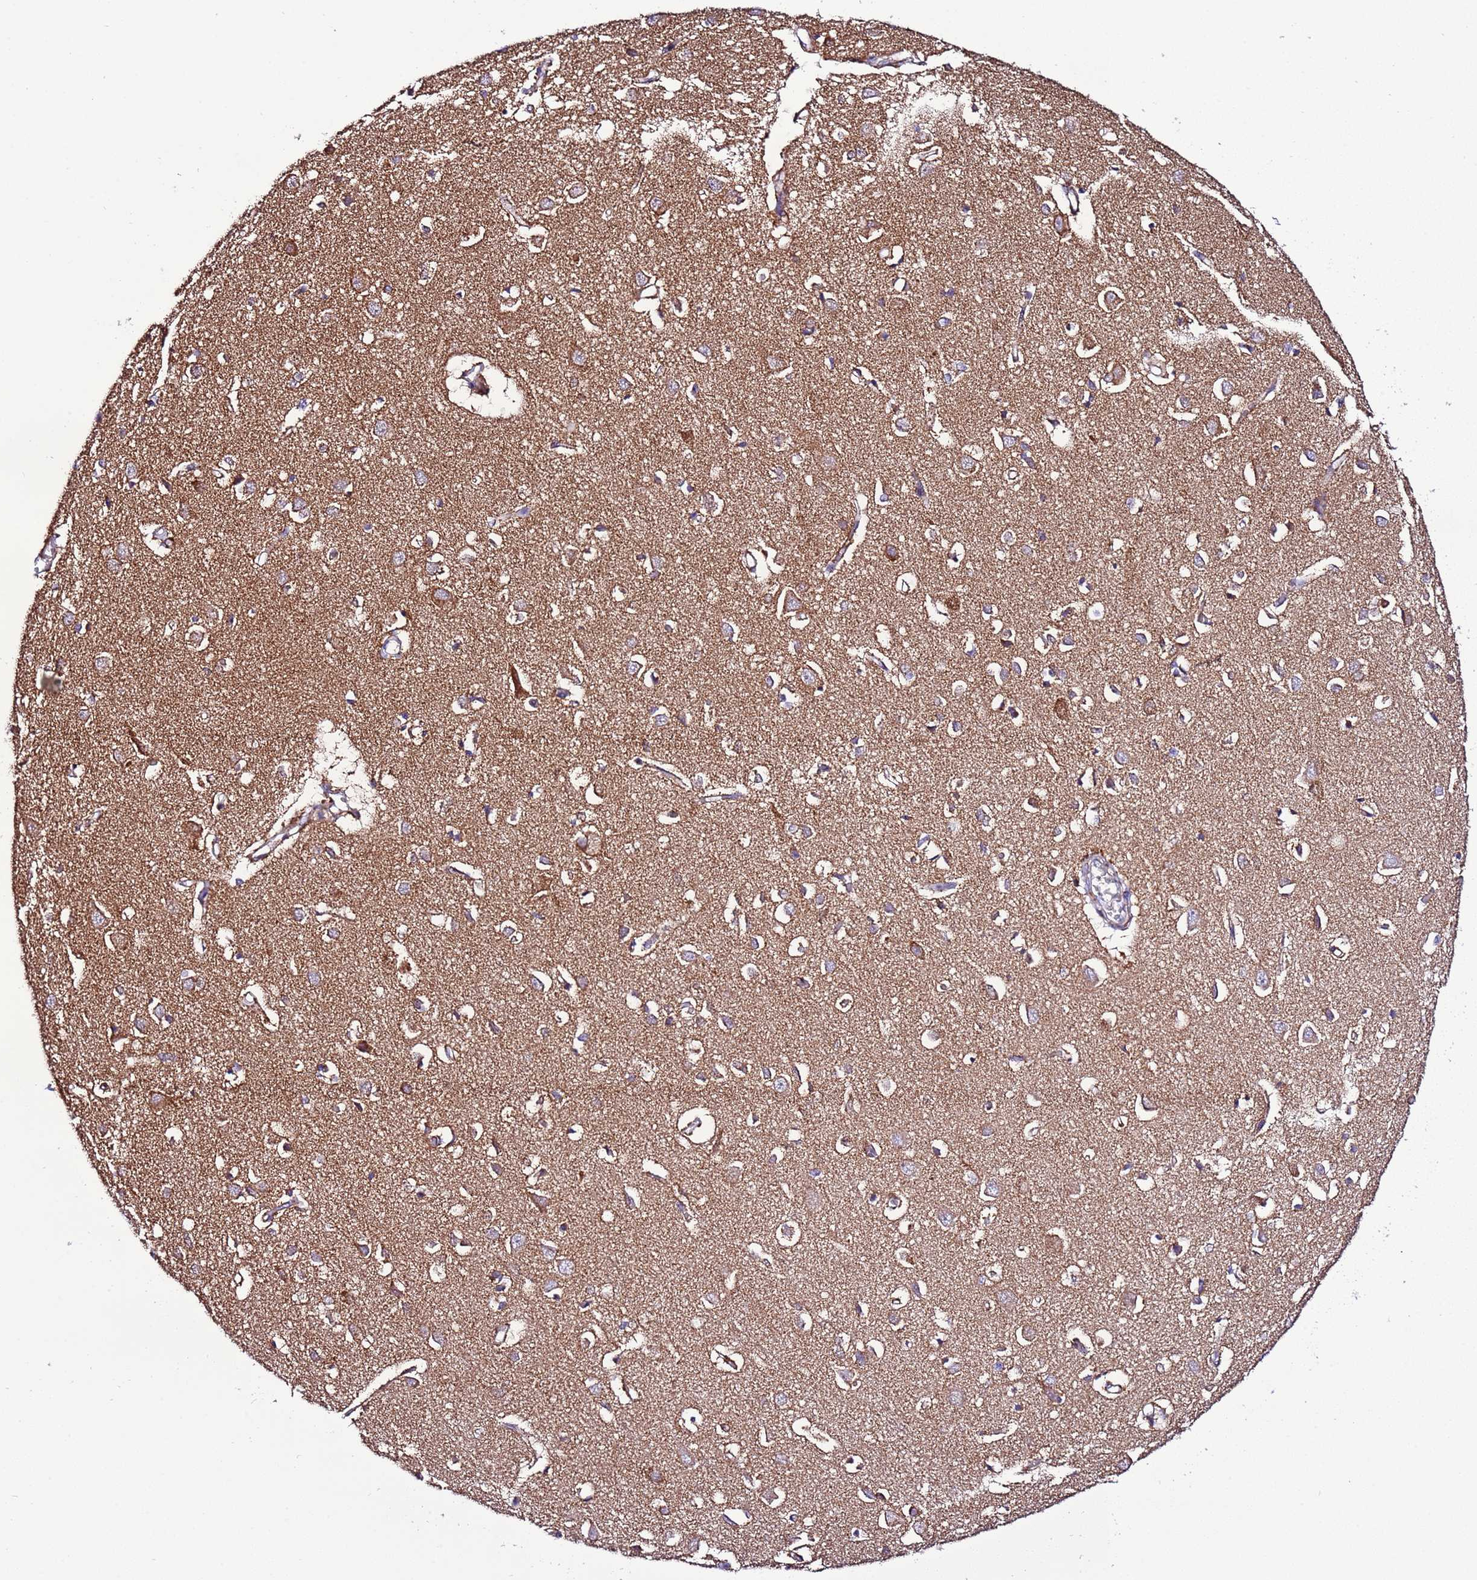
{"staining": {"intensity": "moderate", "quantity": "25%-75%", "location": "cytoplasmic/membranous"}, "tissue": "cerebral cortex", "cell_type": "Endothelial cells", "image_type": "normal", "snomed": [{"axis": "morphology", "description": "Normal tissue, NOS"}, {"axis": "topography", "description": "Cerebral cortex"}], "caption": "IHC staining of unremarkable cerebral cortex, which demonstrates medium levels of moderate cytoplasmic/membranous expression in about 25%-75% of endothelial cells indicating moderate cytoplasmic/membranous protein staining. The staining was performed using DAB (3,3'-diaminobenzidine) (brown) for protein detection and nuclei were counterstained in hematoxylin (blue).", "gene": "UEVLD", "patient": {"sex": "female", "age": 64}}